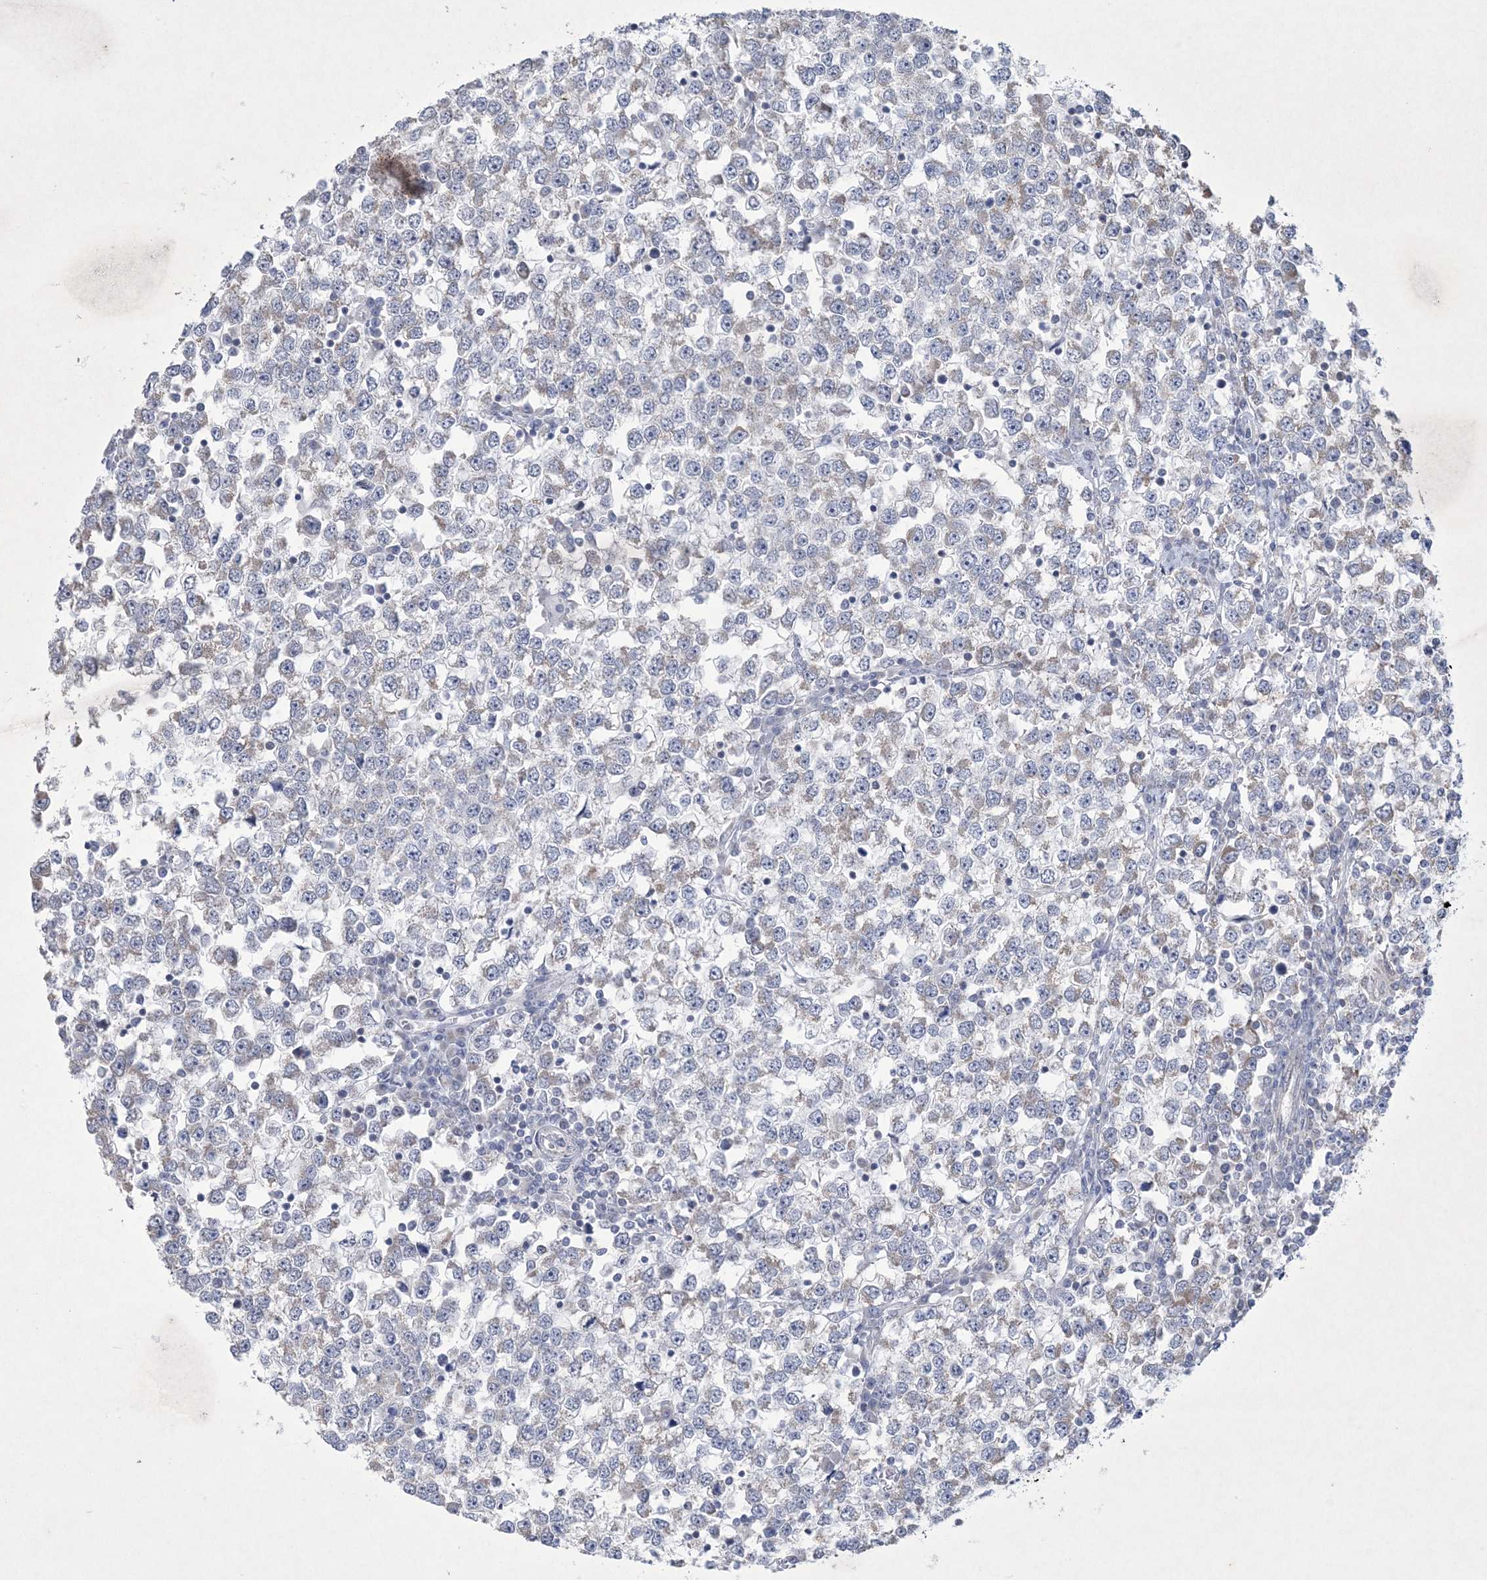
{"staining": {"intensity": "negative", "quantity": "none", "location": "none"}, "tissue": "testis cancer", "cell_type": "Tumor cells", "image_type": "cancer", "snomed": [{"axis": "morphology", "description": "Seminoma, NOS"}, {"axis": "topography", "description": "Testis"}], "caption": "IHC image of neoplastic tissue: testis cancer stained with DAB demonstrates no significant protein staining in tumor cells.", "gene": "CES4A", "patient": {"sex": "male", "age": 65}}